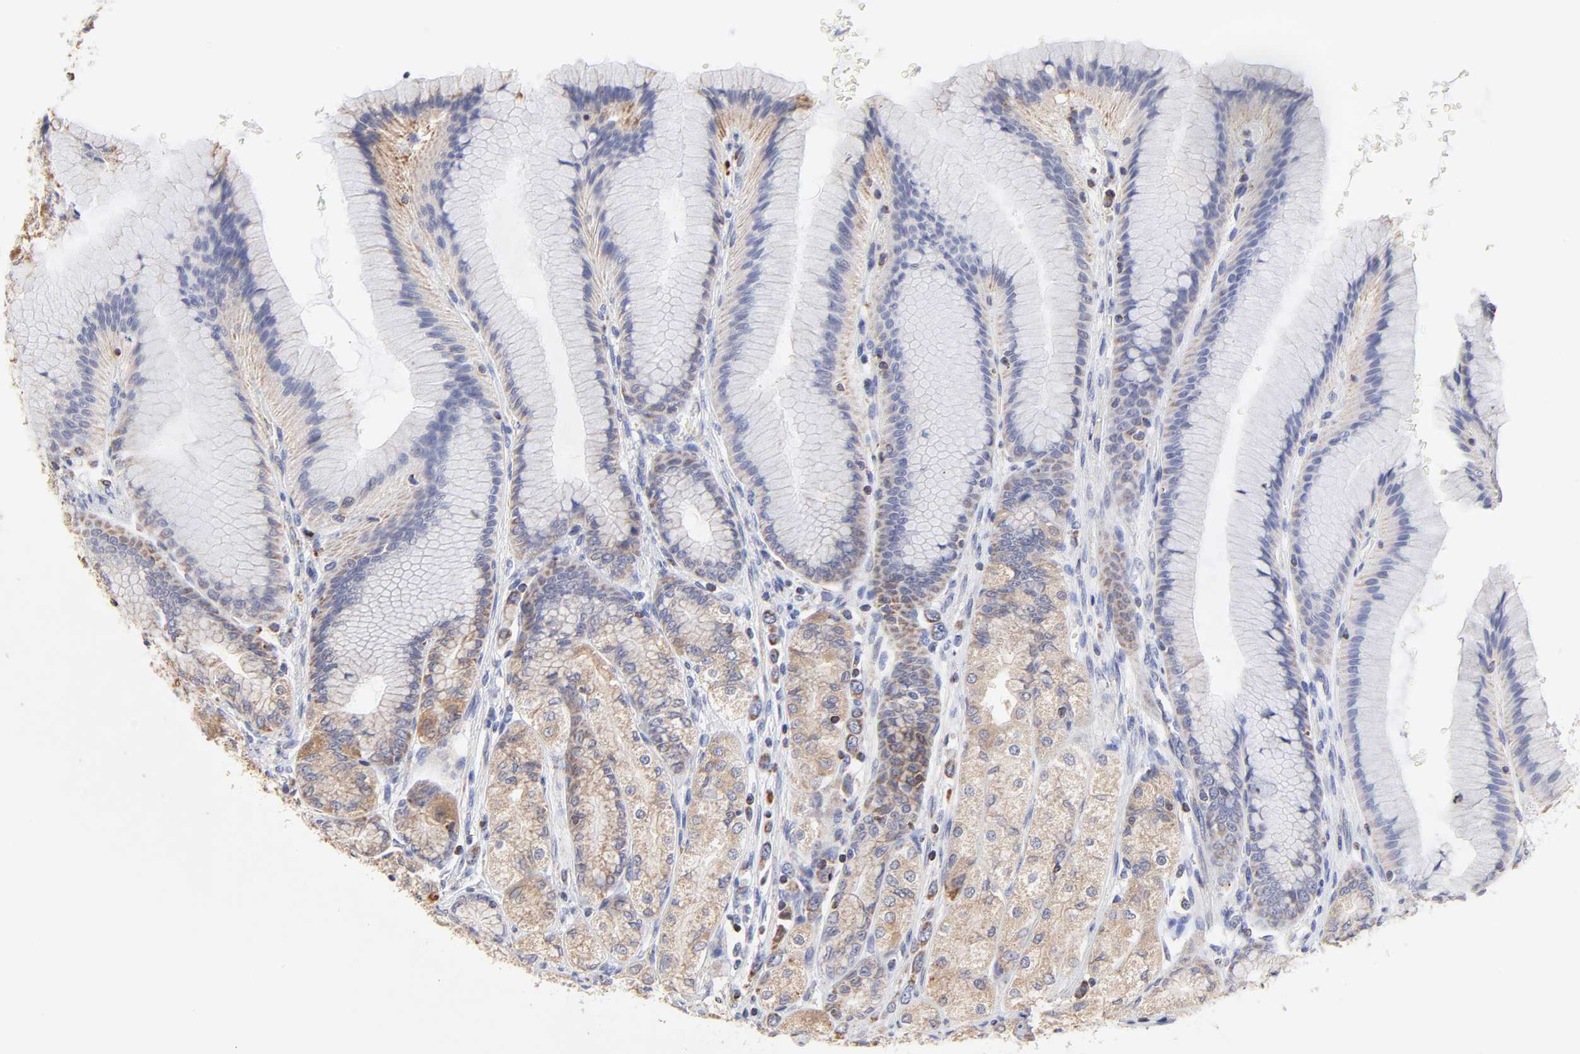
{"staining": {"intensity": "moderate", "quantity": ">75%", "location": "cytoplasmic/membranous"}, "tissue": "stomach", "cell_type": "Glandular cells", "image_type": "normal", "snomed": [{"axis": "morphology", "description": "Normal tissue, NOS"}, {"axis": "morphology", "description": "Adenocarcinoma, NOS"}, {"axis": "topography", "description": "Stomach"}, {"axis": "topography", "description": "Stomach, lower"}], "caption": "Immunohistochemistry (IHC) staining of benign stomach, which reveals medium levels of moderate cytoplasmic/membranous positivity in approximately >75% of glandular cells indicating moderate cytoplasmic/membranous protein expression. The staining was performed using DAB (brown) for protein detection and nuclei were counterstained in hematoxylin (blue).", "gene": "SSBP1", "patient": {"sex": "female", "age": 65}}